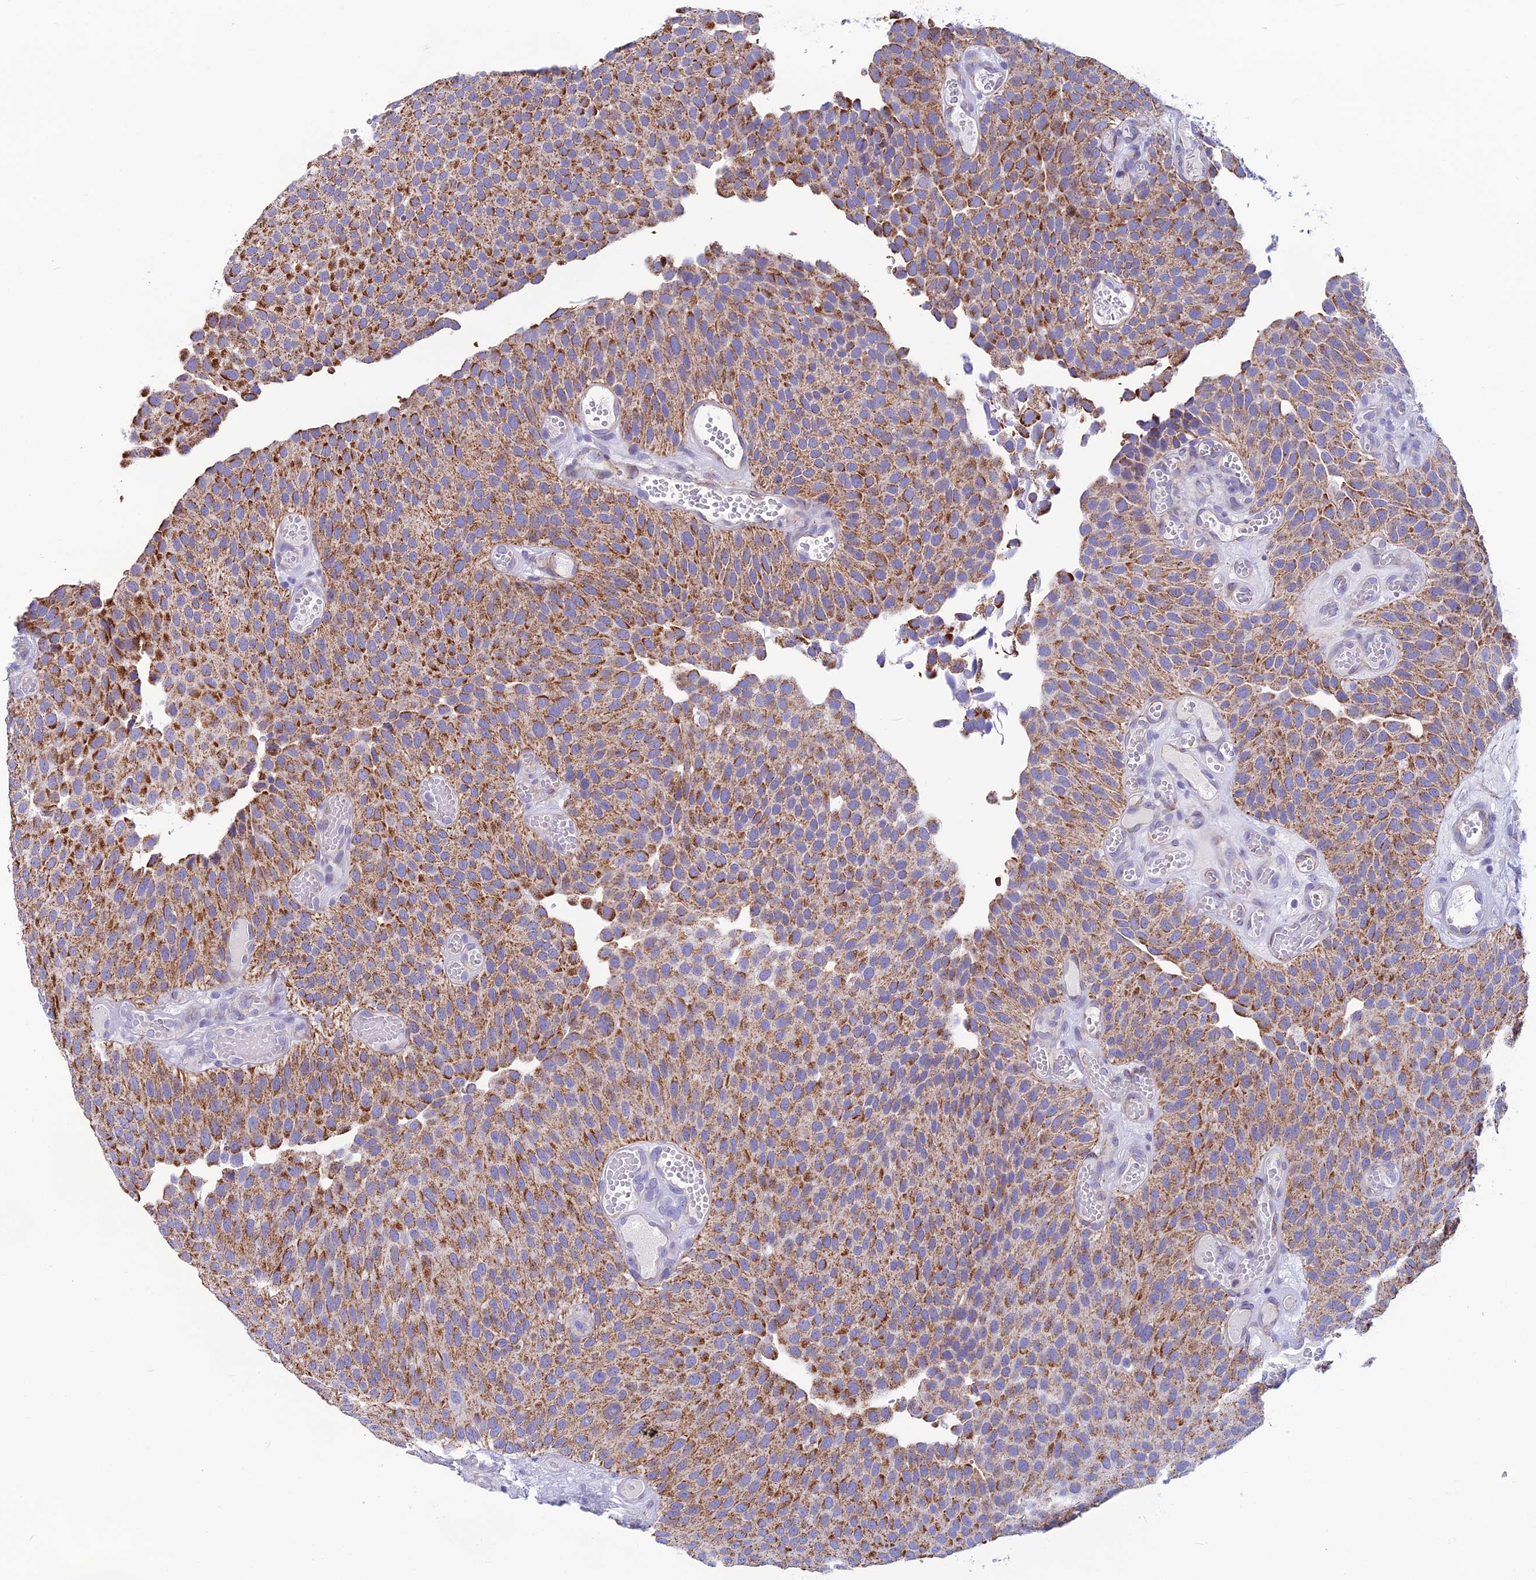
{"staining": {"intensity": "moderate", "quantity": ">75%", "location": "cytoplasmic/membranous"}, "tissue": "urothelial cancer", "cell_type": "Tumor cells", "image_type": "cancer", "snomed": [{"axis": "morphology", "description": "Urothelial carcinoma, Low grade"}, {"axis": "topography", "description": "Urinary bladder"}], "caption": "Low-grade urothelial carcinoma stained with IHC shows moderate cytoplasmic/membranous positivity in approximately >75% of tumor cells.", "gene": "POMGNT1", "patient": {"sex": "male", "age": 89}}